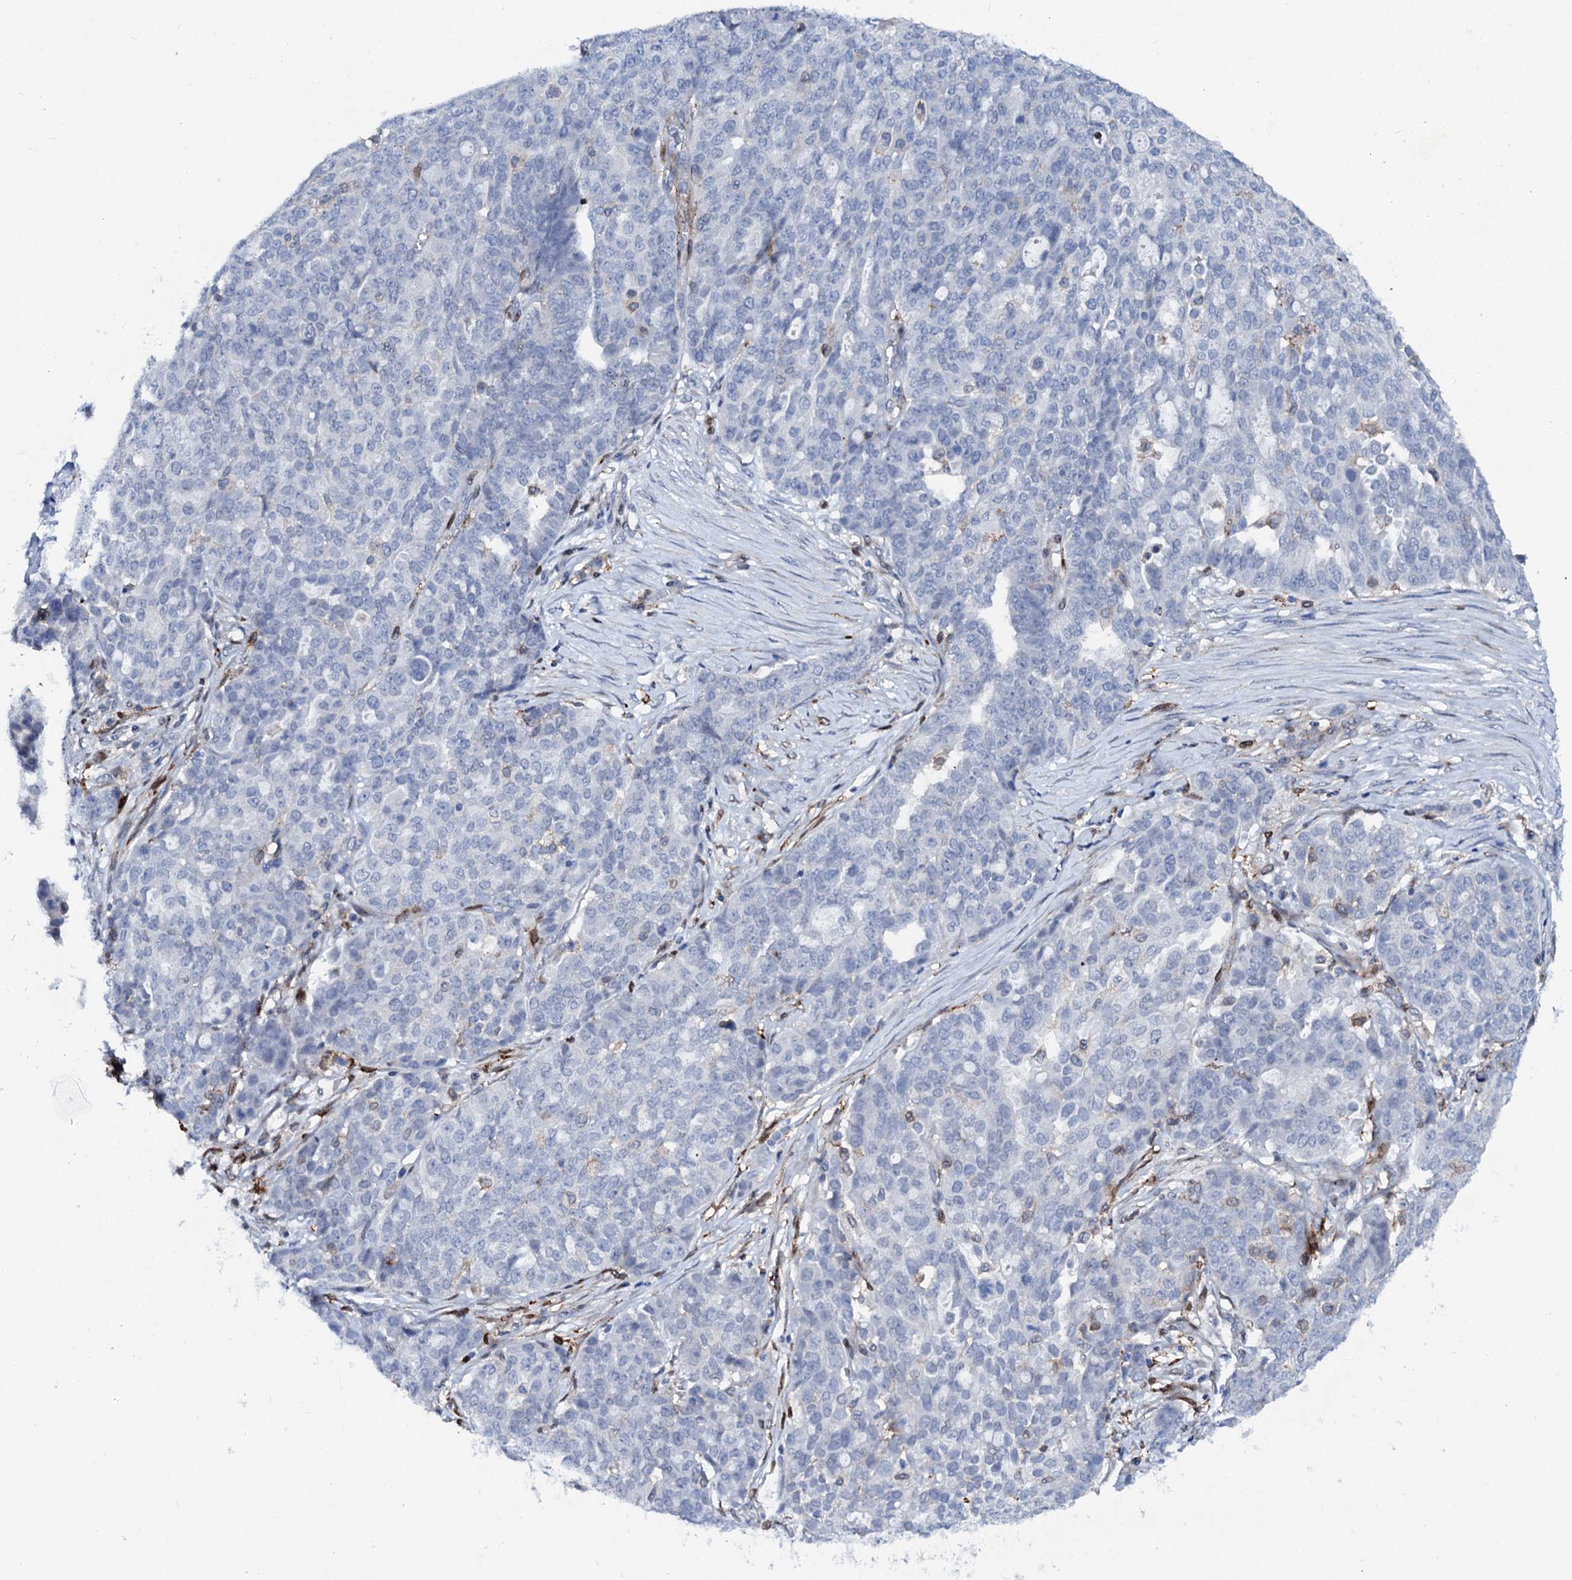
{"staining": {"intensity": "negative", "quantity": "none", "location": "none"}, "tissue": "ovarian cancer", "cell_type": "Tumor cells", "image_type": "cancer", "snomed": [{"axis": "morphology", "description": "Cystadenocarcinoma, serous, NOS"}, {"axis": "topography", "description": "Soft tissue"}, {"axis": "topography", "description": "Ovary"}], "caption": "Immunohistochemistry micrograph of neoplastic tissue: human ovarian cancer stained with DAB (3,3'-diaminobenzidine) demonstrates no significant protein expression in tumor cells. The staining is performed using DAB brown chromogen with nuclei counter-stained in using hematoxylin.", "gene": "MED13L", "patient": {"sex": "female", "age": 57}}